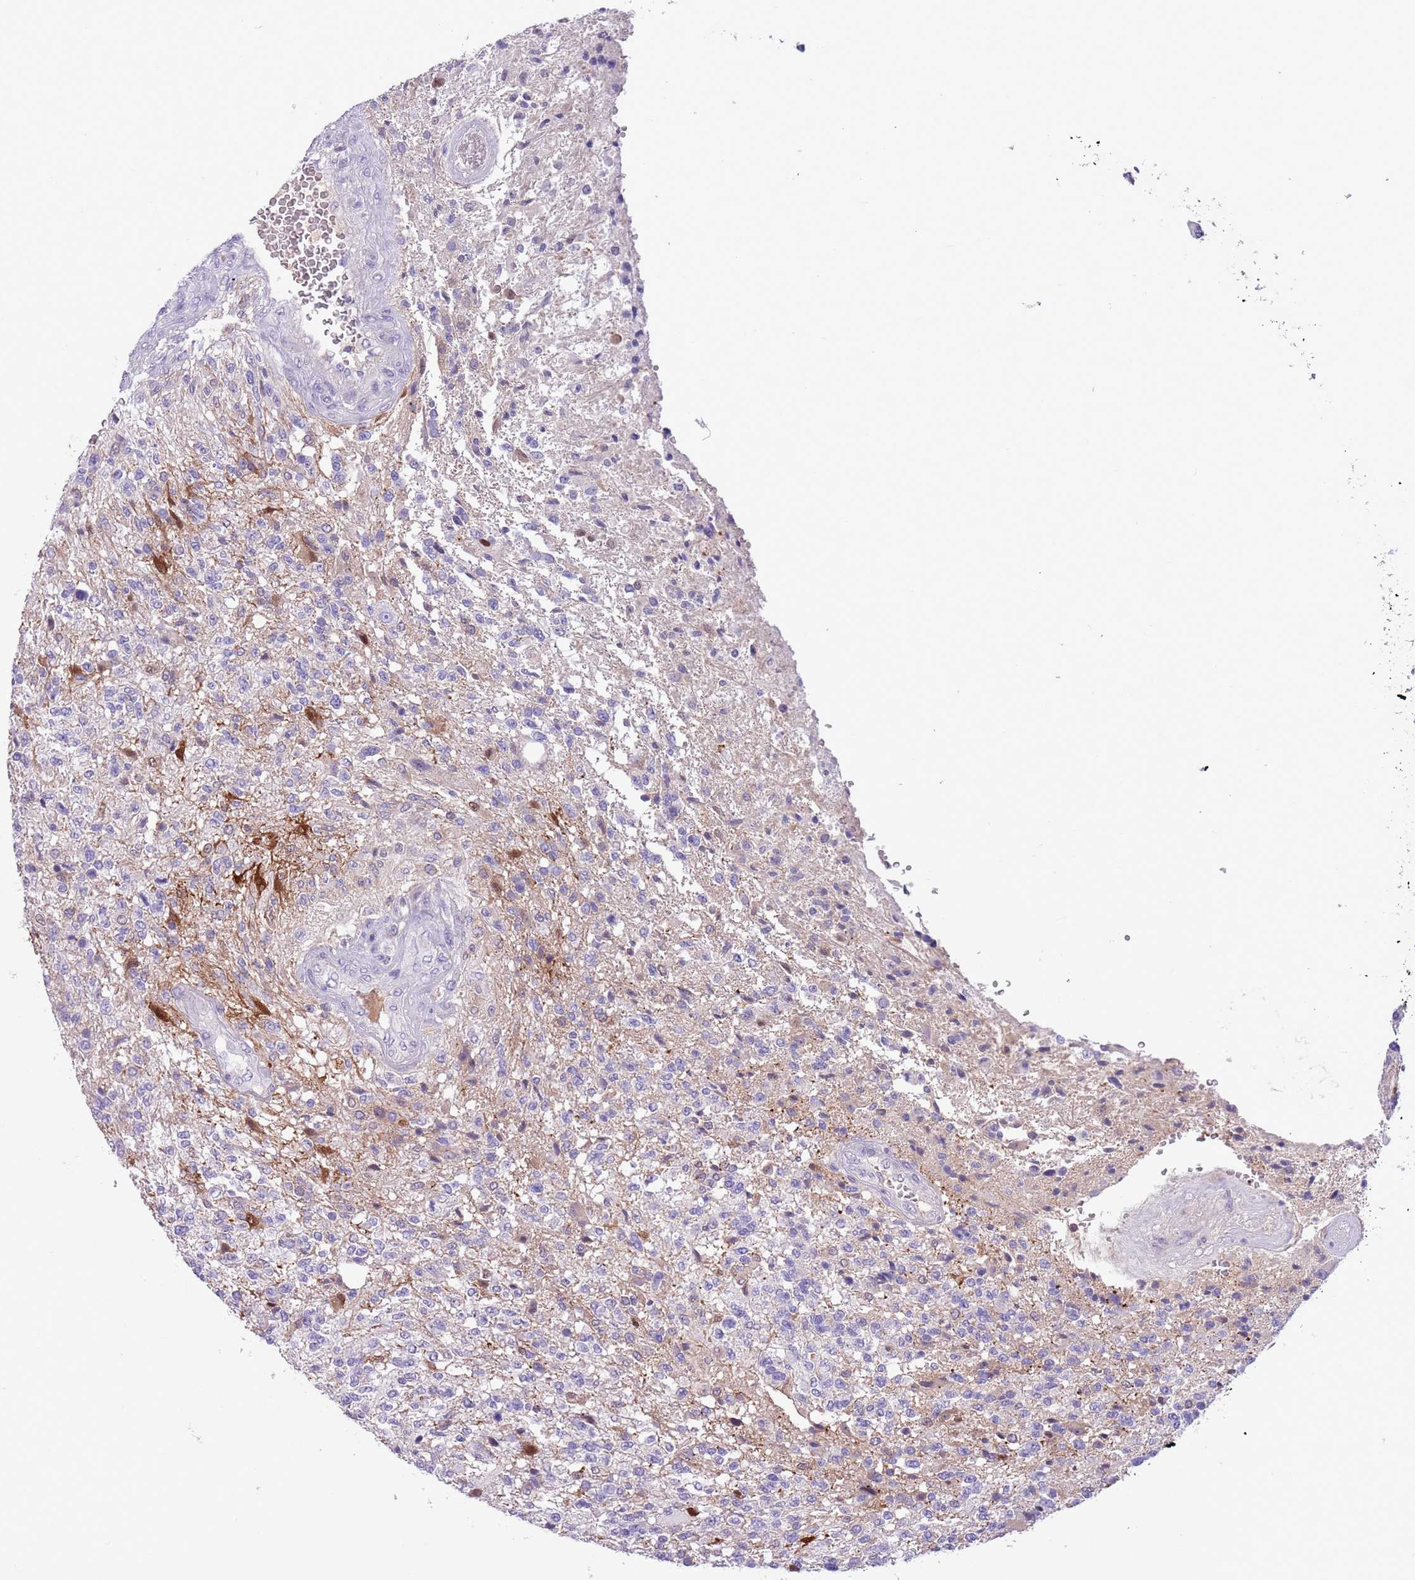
{"staining": {"intensity": "moderate", "quantity": "<25%", "location": "cytoplasmic/membranous,nuclear"}, "tissue": "glioma", "cell_type": "Tumor cells", "image_type": "cancer", "snomed": [{"axis": "morphology", "description": "Glioma, malignant, High grade"}, {"axis": "topography", "description": "Brain"}], "caption": "Immunohistochemistry image of glioma stained for a protein (brown), which reveals low levels of moderate cytoplasmic/membranous and nuclear positivity in approximately <25% of tumor cells.", "gene": "PFKFB2", "patient": {"sex": "male", "age": 56}}